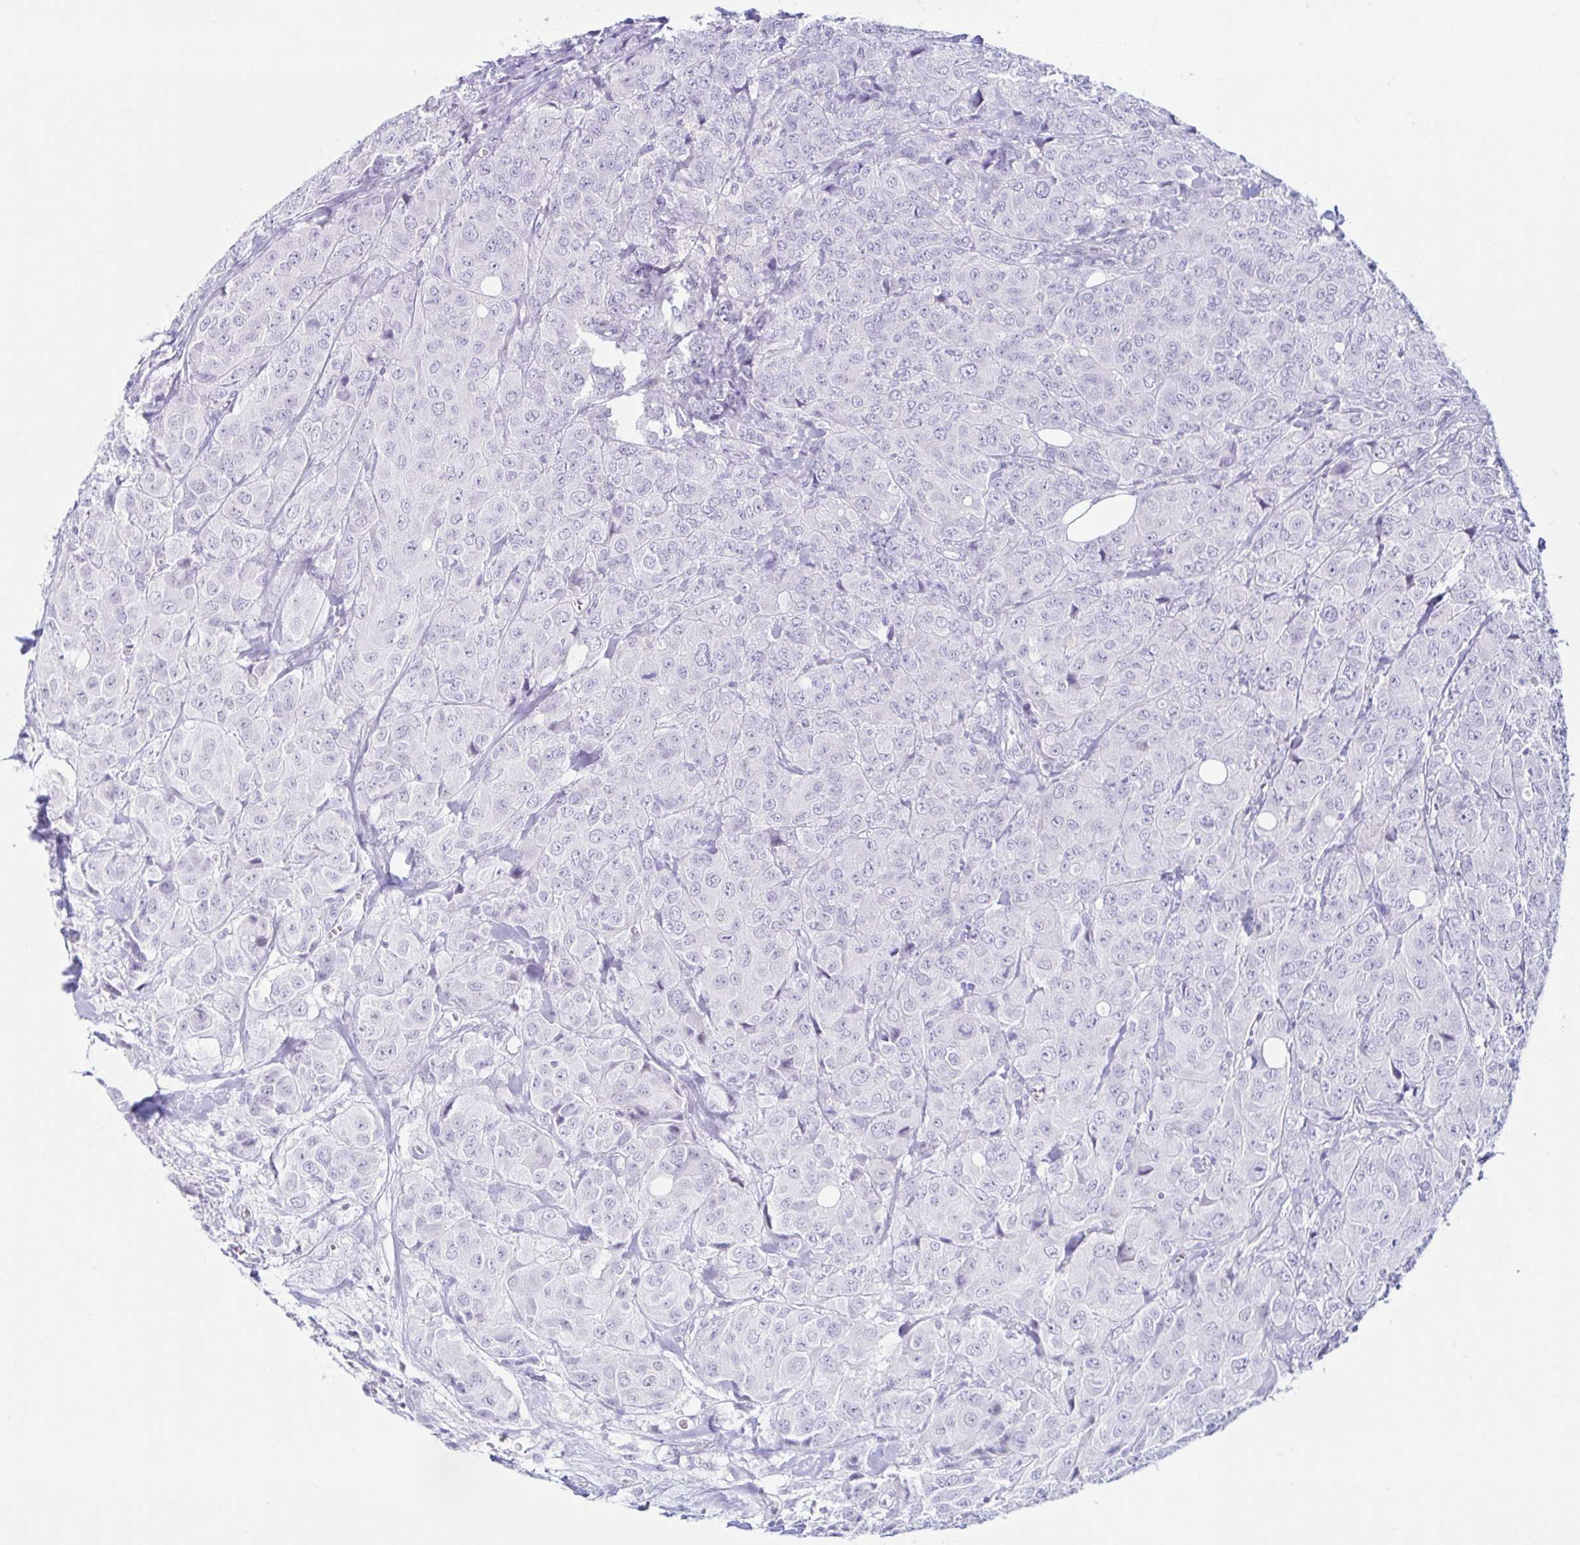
{"staining": {"intensity": "negative", "quantity": "none", "location": "none"}, "tissue": "breast cancer", "cell_type": "Tumor cells", "image_type": "cancer", "snomed": [{"axis": "morphology", "description": "Duct carcinoma"}, {"axis": "topography", "description": "Breast"}], "caption": "Immunohistochemistry of infiltrating ductal carcinoma (breast) displays no positivity in tumor cells.", "gene": "BEST1", "patient": {"sex": "female", "age": 43}}